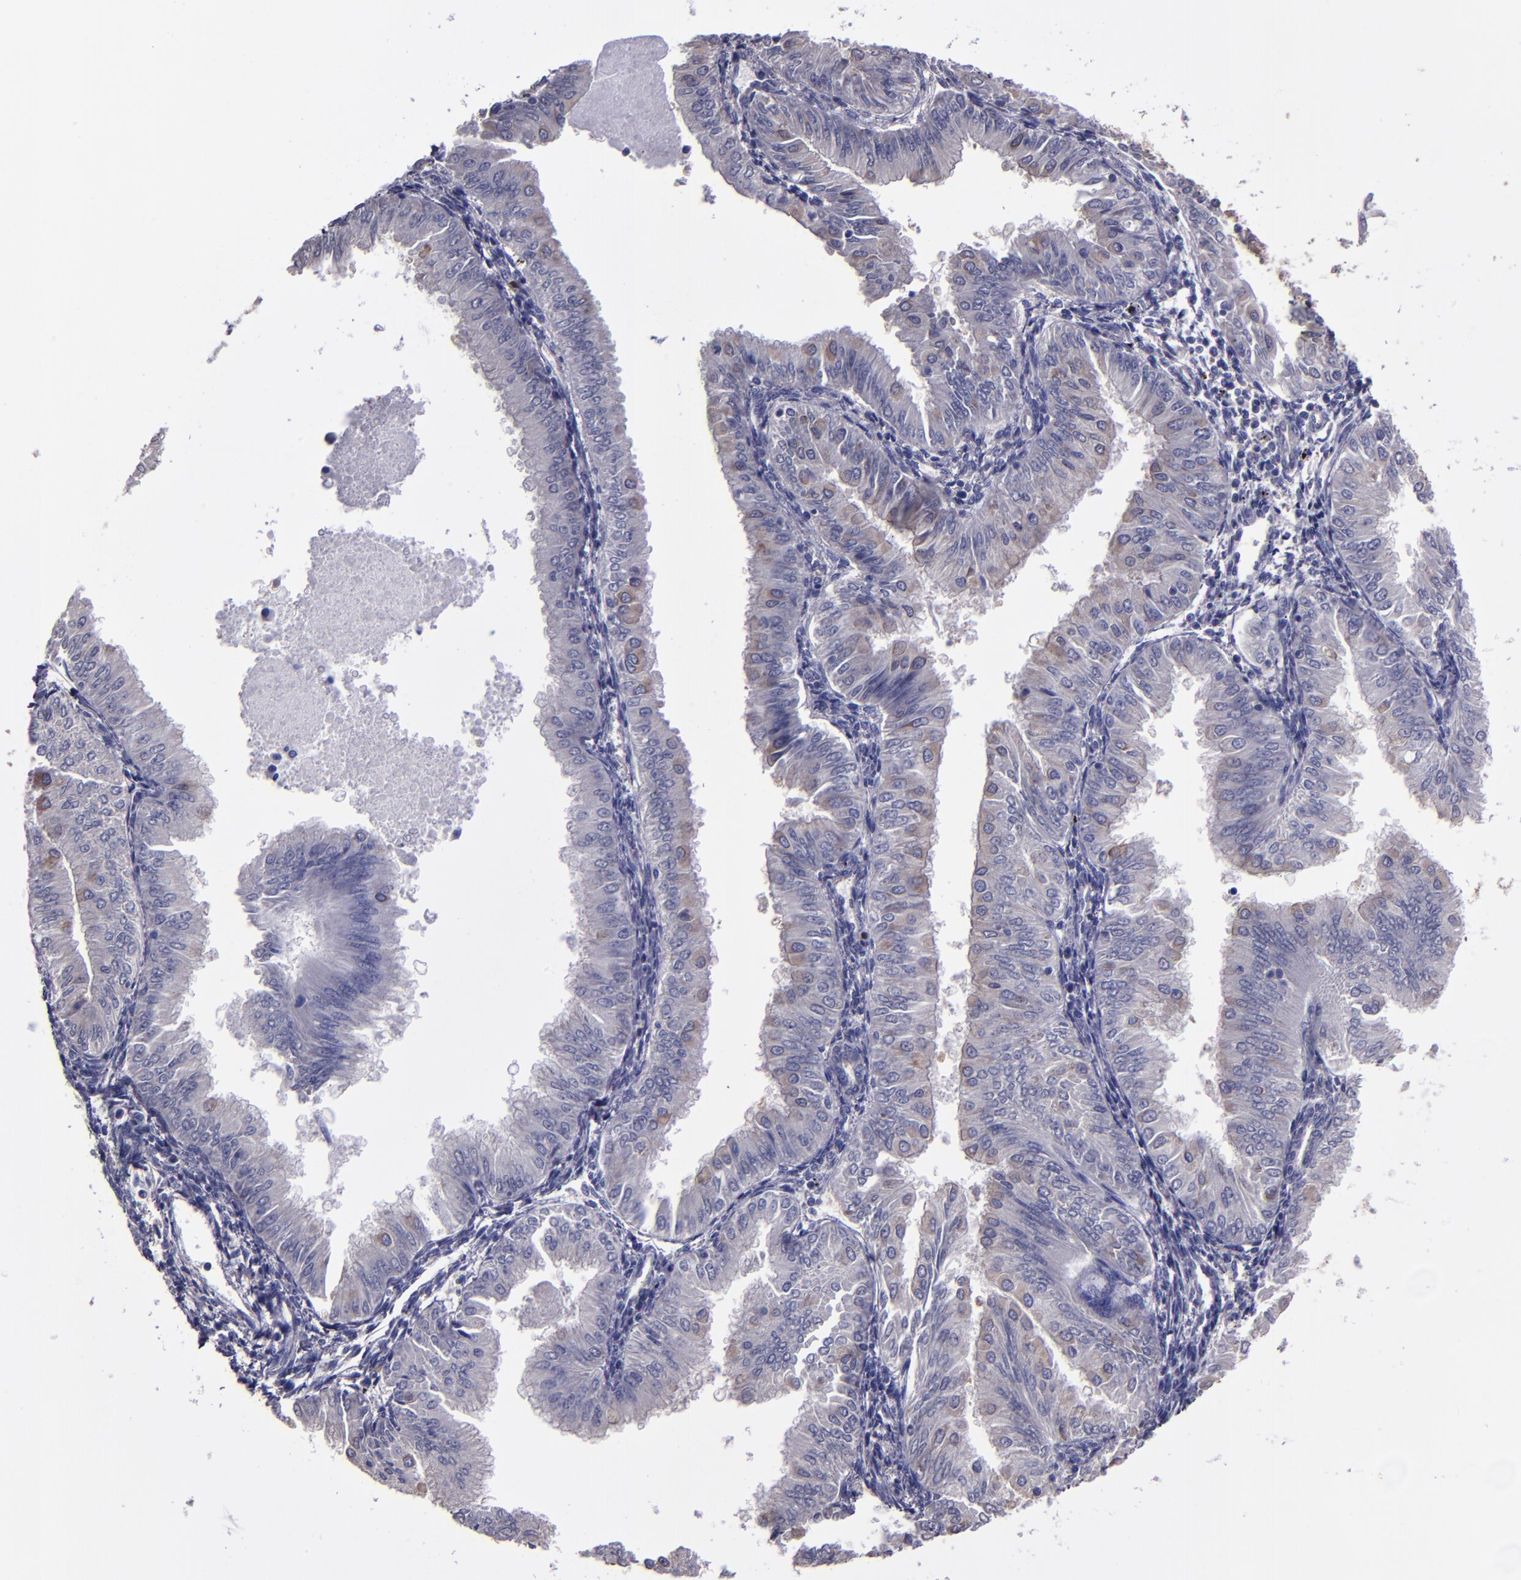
{"staining": {"intensity": "weak", "quantity": "<25%", "location": "cytoplasmic/membranous"}, "tissue": "endometrial cancer", "cell_type": "Tumor cells", "image_type": "cancer", "snomed": [{"axis": "morphology", "description": "Adenocarcinoma, NOS"}, {"axis": "topography", "description": "Endometrium"}], "caption": "This is a photomicrograph of IHC staining of endometrial cancer (adenocarcinoma), which shows no positivity in tumor cells.", "gene": "CARS1", "patient": {"sex": "female", "age": 53}}